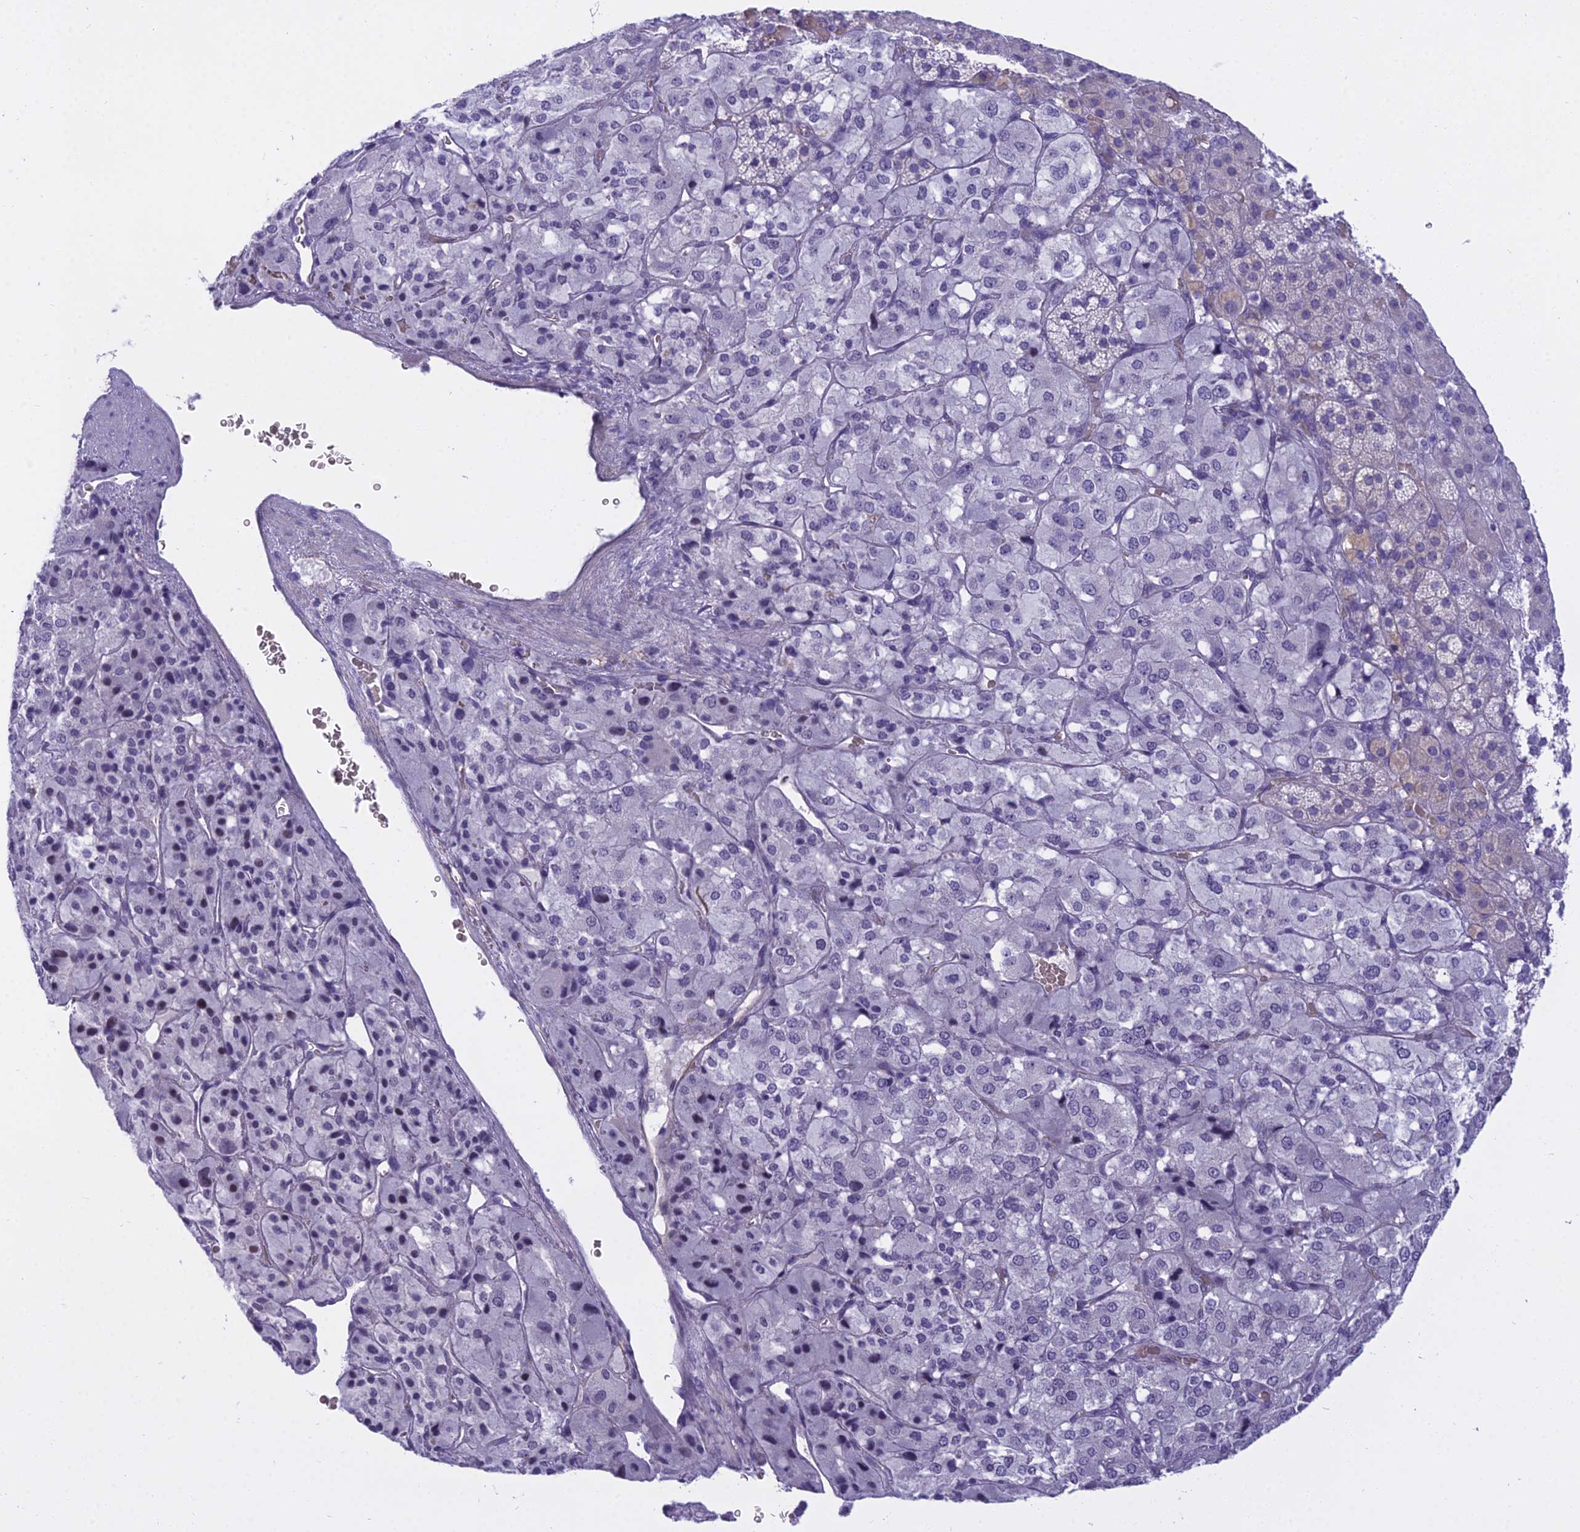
{"staining": {"intensity": "negative", "quantity": "none", "location": "none"}, "tissue": "adrenal gland", "cell_type": "Glandular cells", "image_type": "normal", "snomed": [{"axis": "morphology", "description": "Normal tissue, NOS"}, {"axis": "topography", "description": "Adrenal gland"}], "caption": "The photomicrograph demonstrates no significant staining in glandular cells of adrenal gland.", "gene": "OSTN", "patient": {"sex": "female", "age": 44}}